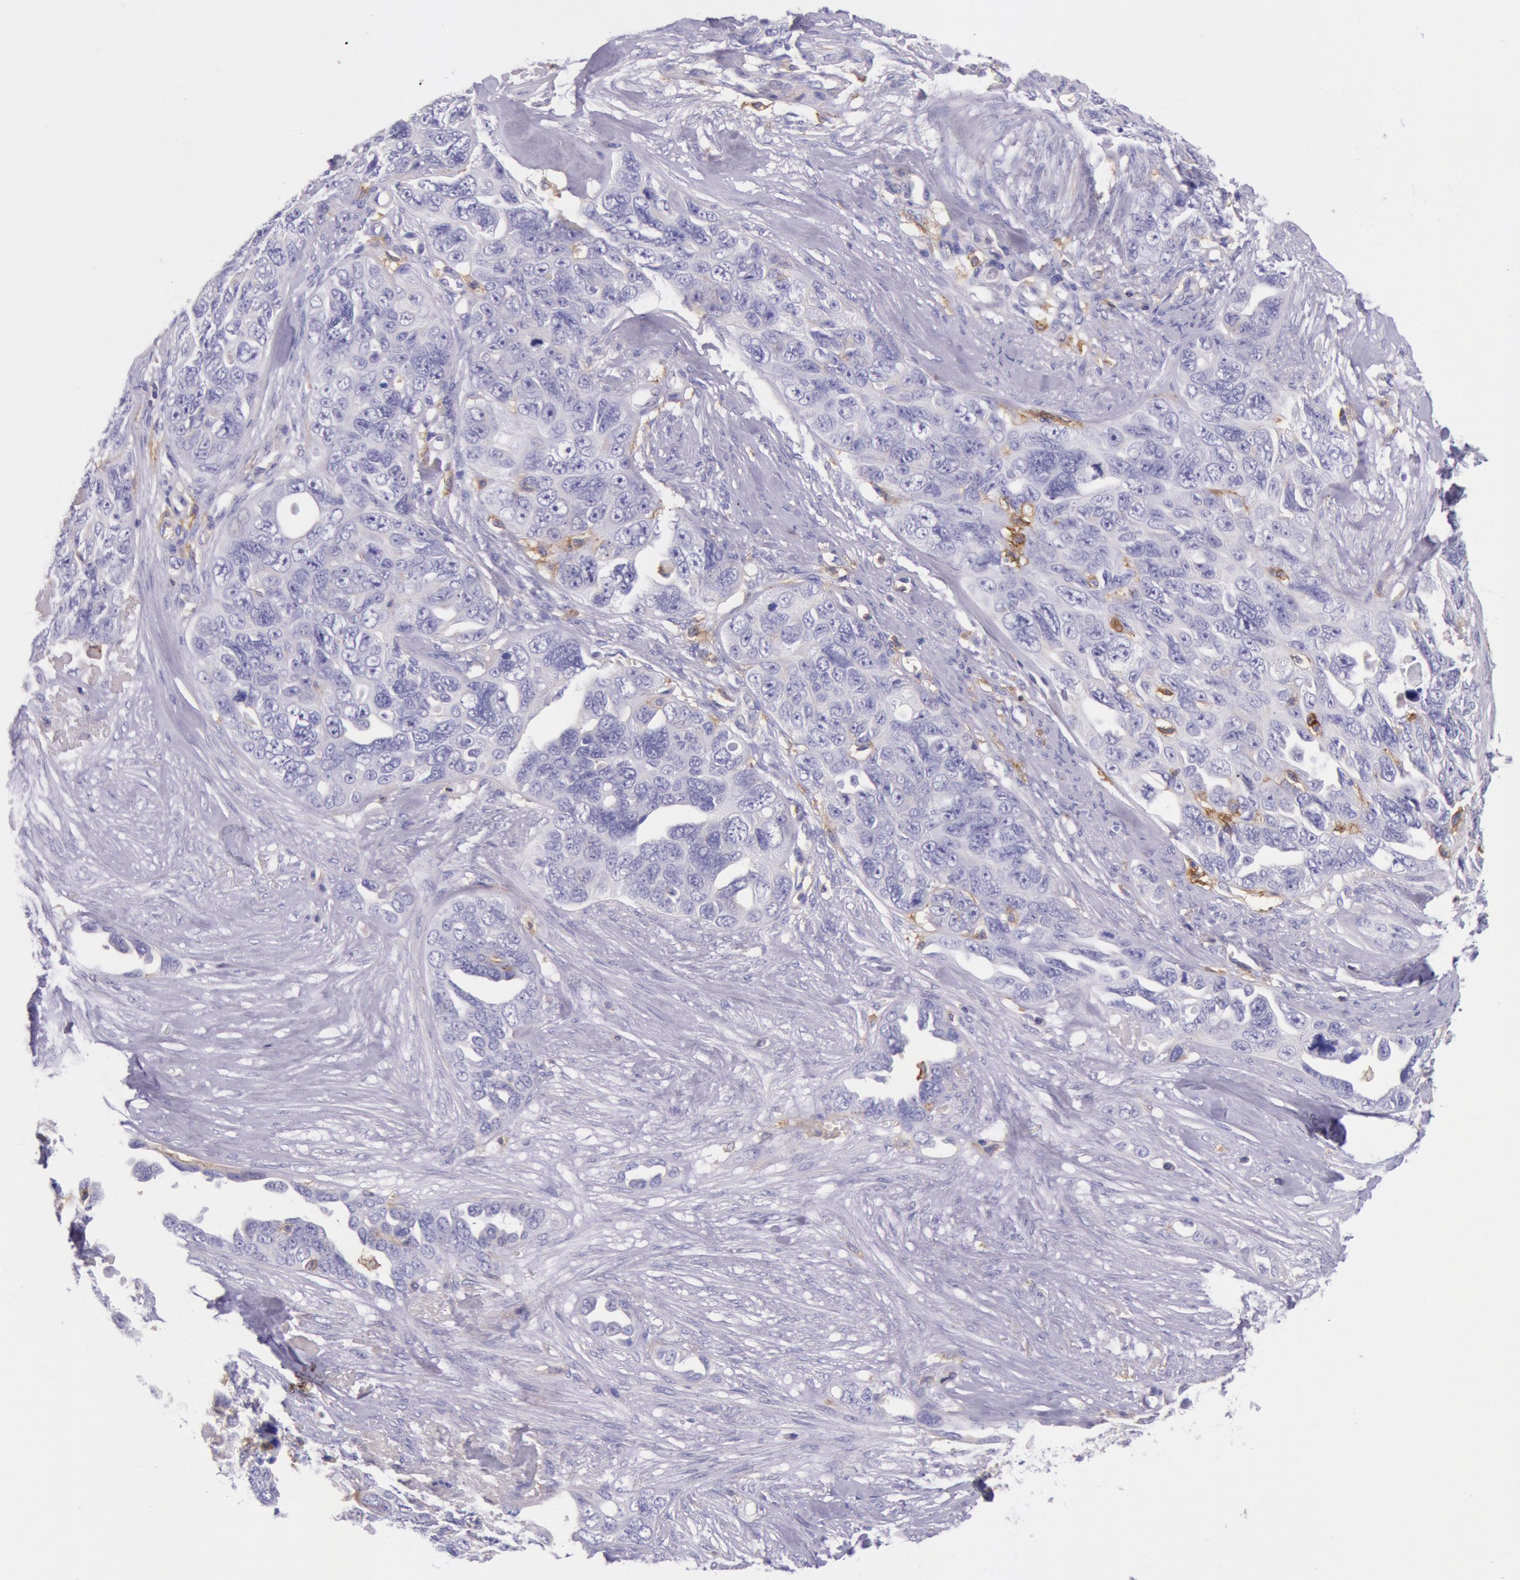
{"staining": {"intensity": "negative", "quantity": "none", "location": "none"}, "tissue": "ovarian cancer", "cell_type": "Tumor cells", "image_type": "cancer", "snomed": [{"axis": "morphology", "description": "Cystadenocarcinoma, serous, NOS"}, {"axis": "topography", "description": "Ovary"}], "caption": "The image exhibits no staining of tumor cells in ovarian serous cystadenocarcinoma.", "gene": "LYN", "patient": {"sex": "female", "age": 63}}